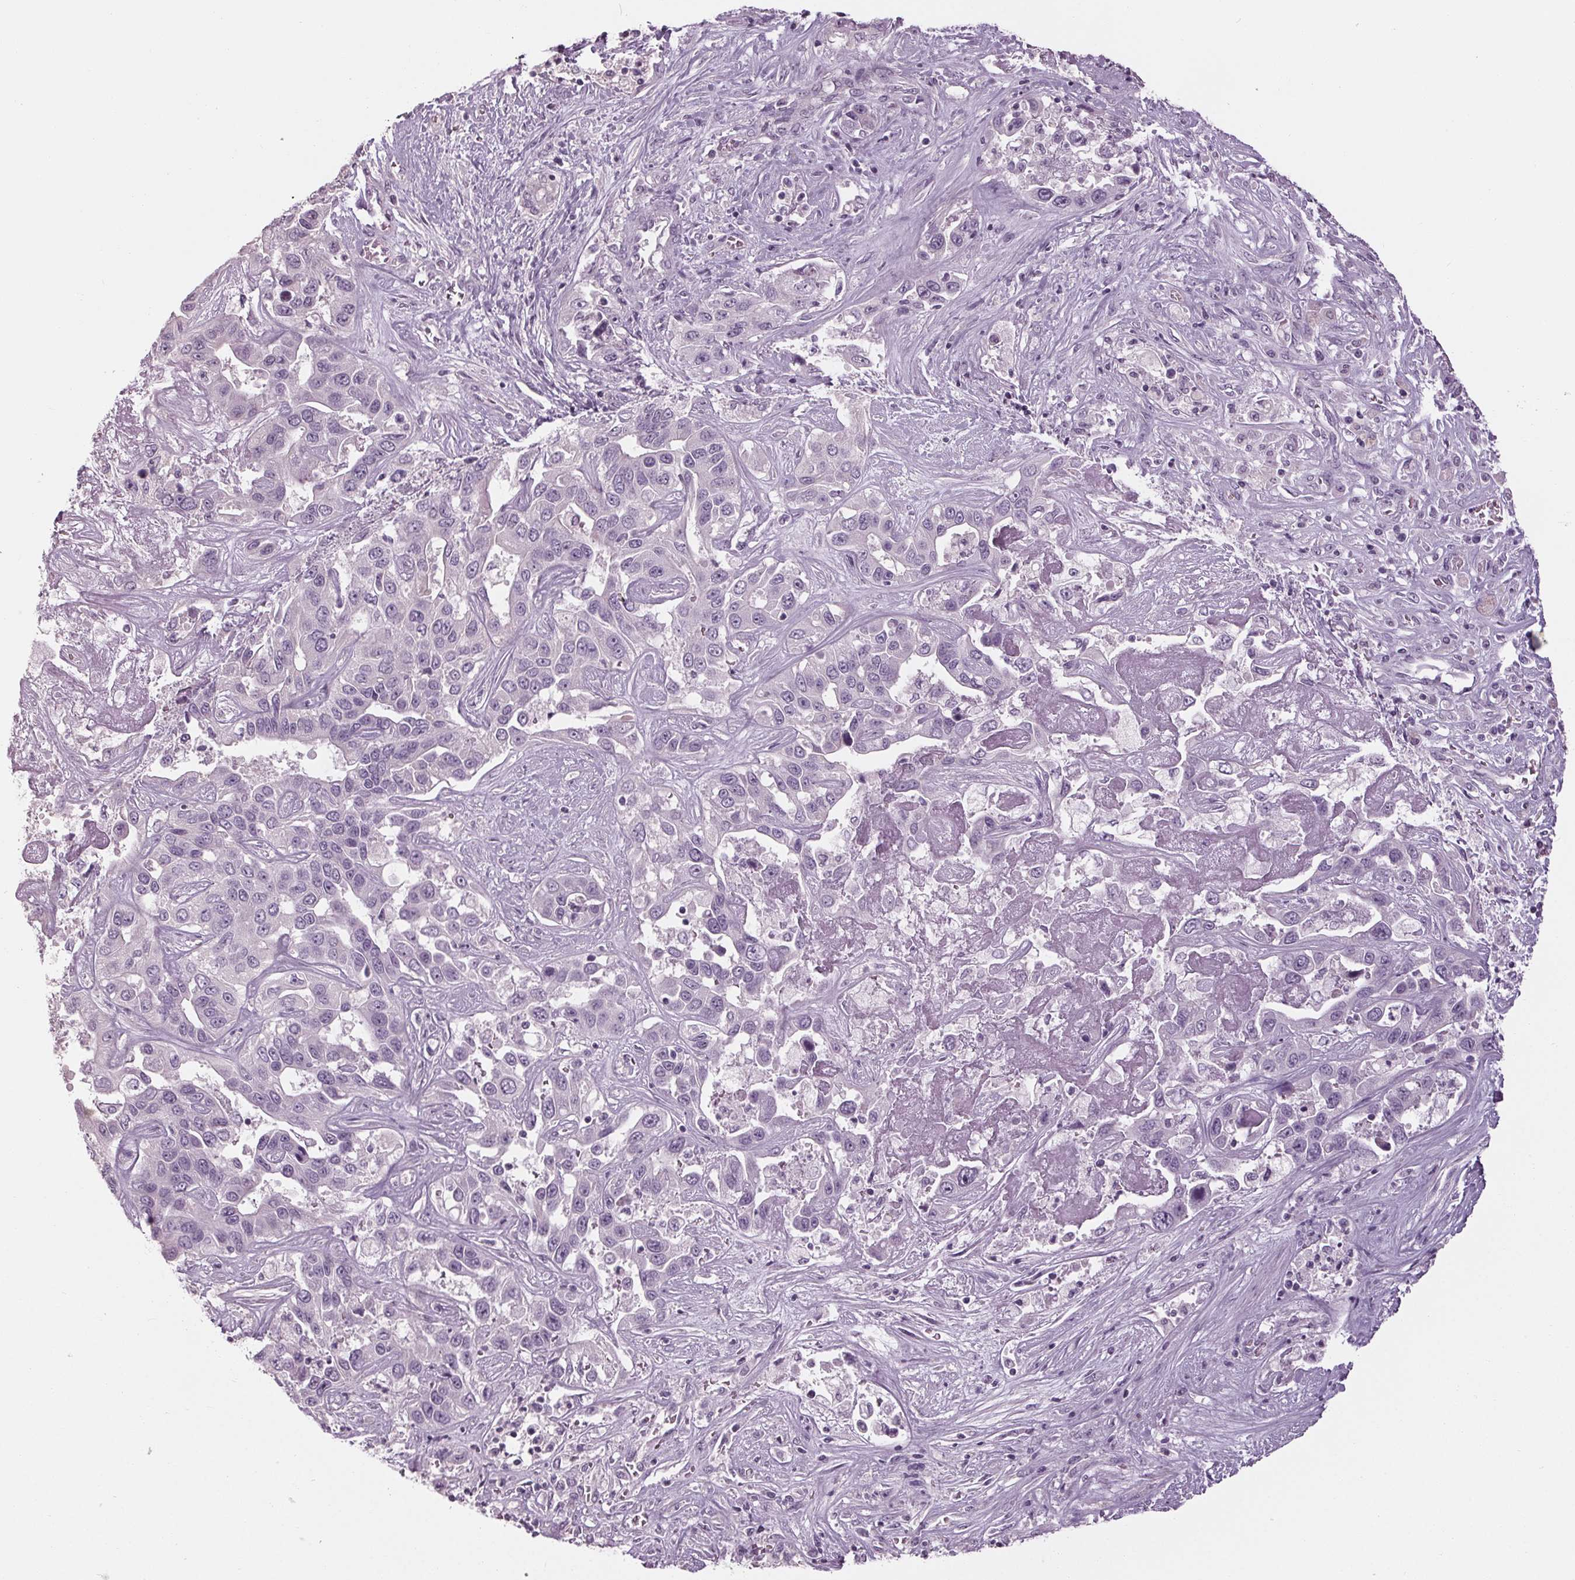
{"staining": {"intensity": "negative", "quantity": "none", "location": "none"}, "tissue": "liver cancer", "cell_type": "Tumor cells", "image_type": "cancer", "snomed": [{"axis": "morphology", "description": "Cholangiocarcinoma"}, {"axis": "topography", "description": "Liver"}], "caption": "The micrograph exhibits no staining of tumor cells in liver cancer (cholangiocarcinoma).", "gene": "TNNC2", "patient": {"sex": "female", "age": 52}}